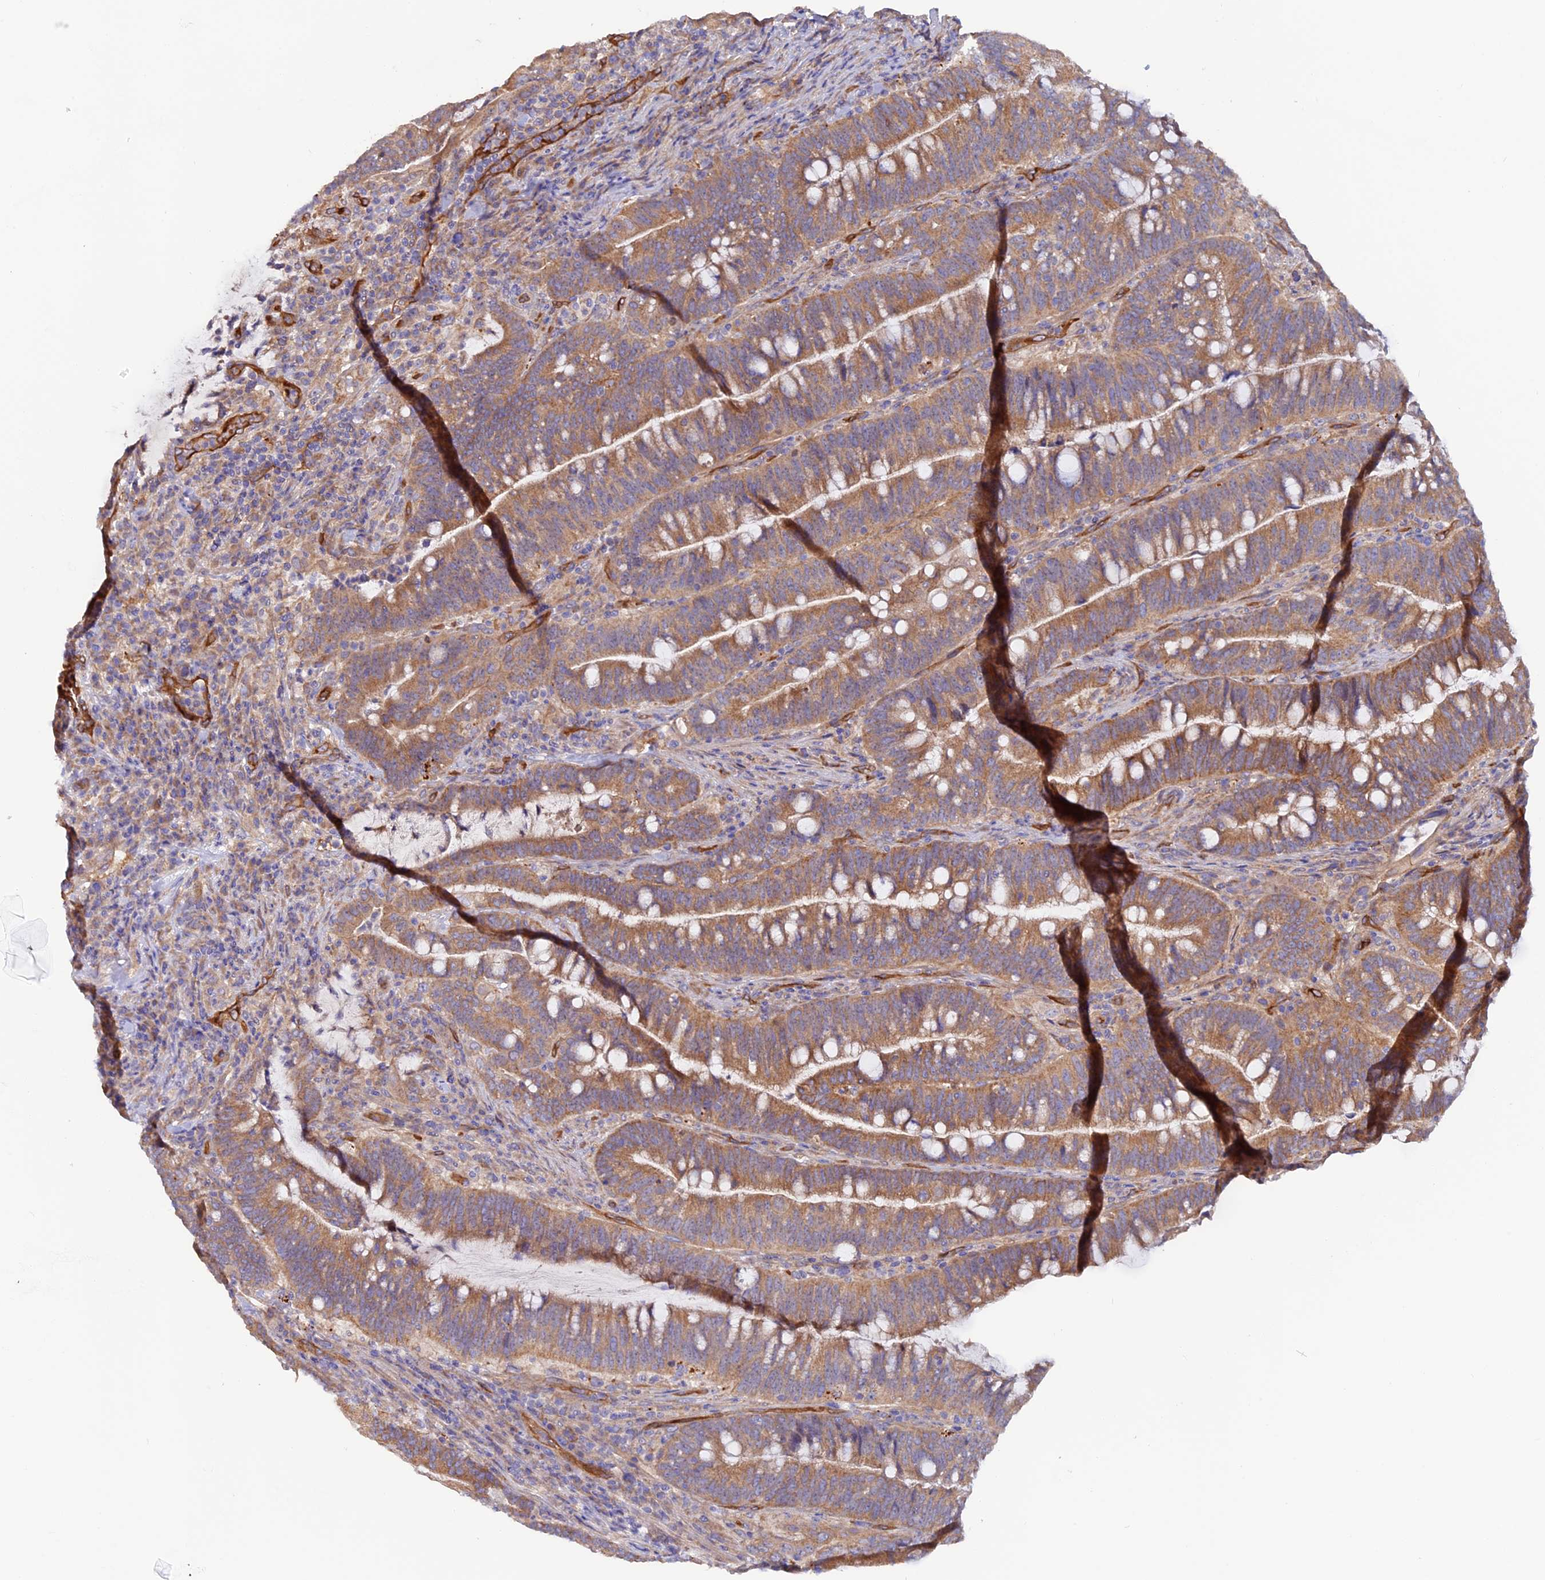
{"staining": {"intensity": "moderate", "quantity": ">75%", "location": "cytoplasmic/membranous"}, "tissue": "colorectal cancer", "cell_type": "Tumor cells", "image_type": "cancer", "snomed": [{"axis": "morphology", "description": "Adenocarcinoma, NOS"}, {"axis": "topography", "description": "Colon"}], "caption": "Colorectal cancer (adenocarcinoma) stained for a protein (brown) demonstrates moderate cytoplasmic/membranous positive expression in about >75% of tumor cells.", "gene": "DUS3L", "patient": {"sex": "female", "age": 66}}